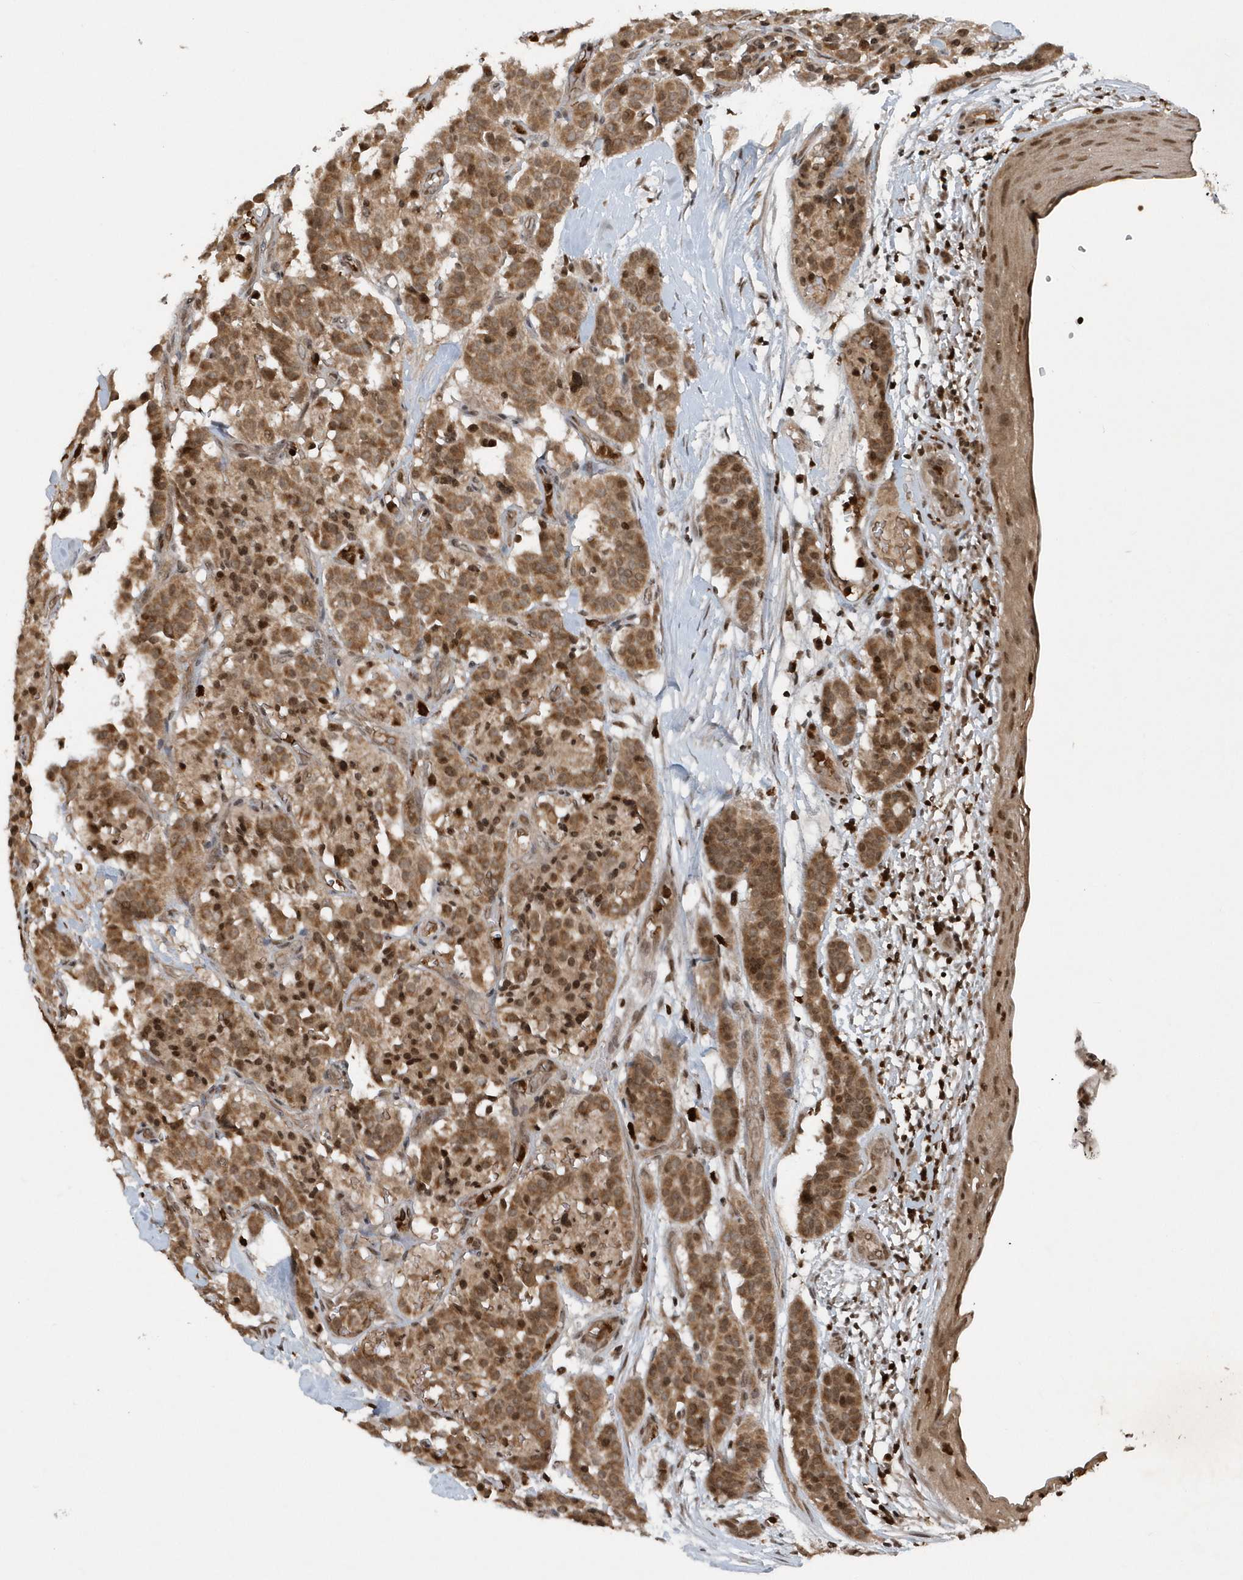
{"staining": {"intensity": "moderate", "quantity": ">75%", "location": "cytoplasmic/membranous"}, "tissue": "carcinoid", "cell_type": "Tumor cells", "image_type": "cancer", "snomed": [{"axis": "morphology", "description": "Carcinoid, malignant, NOS"}, {"axis": "topography", "description": "Lung"}], "caption": "Carcinoid tissue demonstrates moderate cytoplasmic/membranous positivity in about >75% of tumor cells (Brightfield microscopy of DAB IHC at high magnification).", "gene": "EIF2B1", "patient": {"sex": "male", "age": 30}}